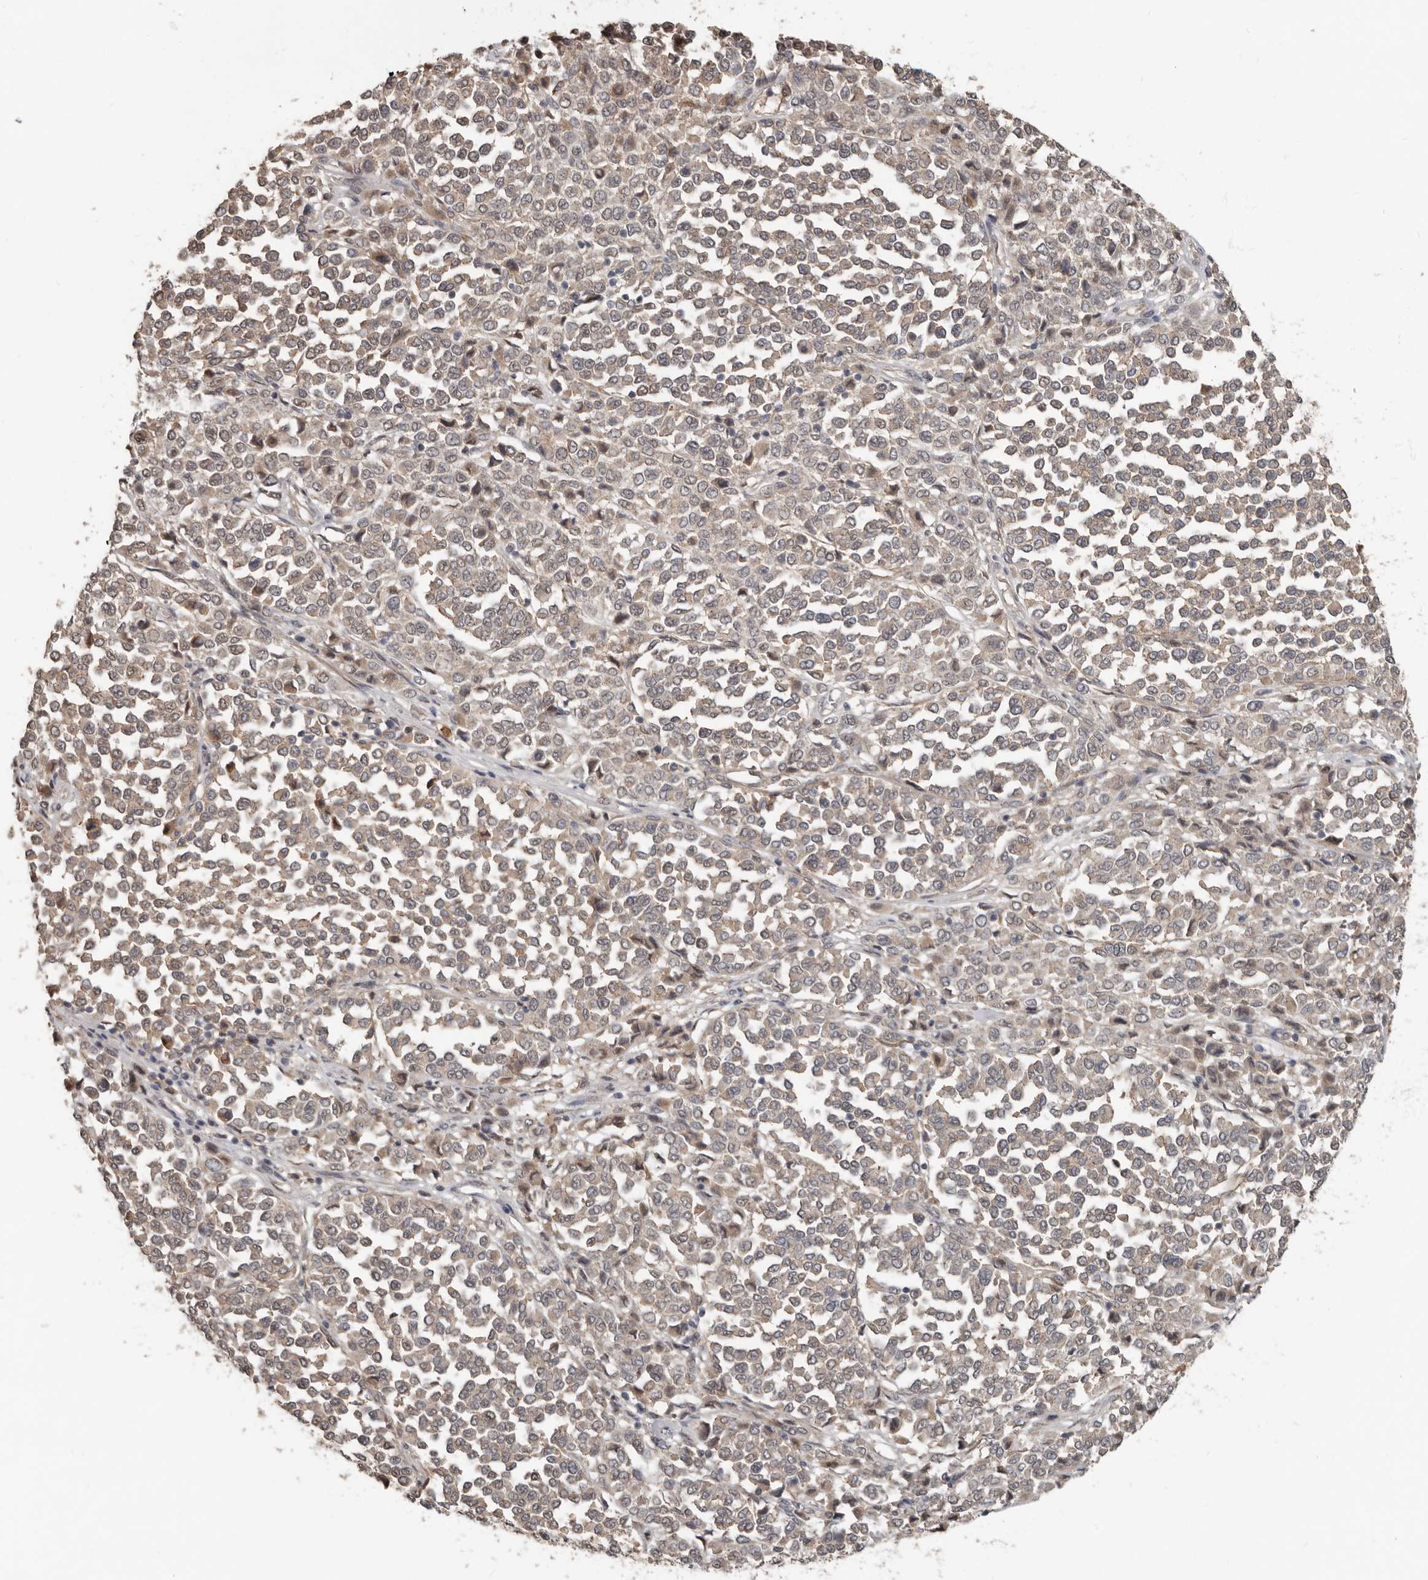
{"staining": {"intensity": "weak", "quantity": ">75%", "location": "cytoplasmic/membranous"}, "tissue": "melanoma", "cell_type": "Tumor cells", "image_type": "cancer", "snomed": [{"axis": "morphology", "description": "Malignant melanoma, Metastatic site"}, {"axis": "topography", "description": "Pancreas"}], "caption": "Tumor cells show low levels of weak cytoplasmic/membranous staining in about >75% of cells in human malignant melanoma (metastatic site).", "gene": "LRGUK", "patient": {"sex": "female", "age": 30}}